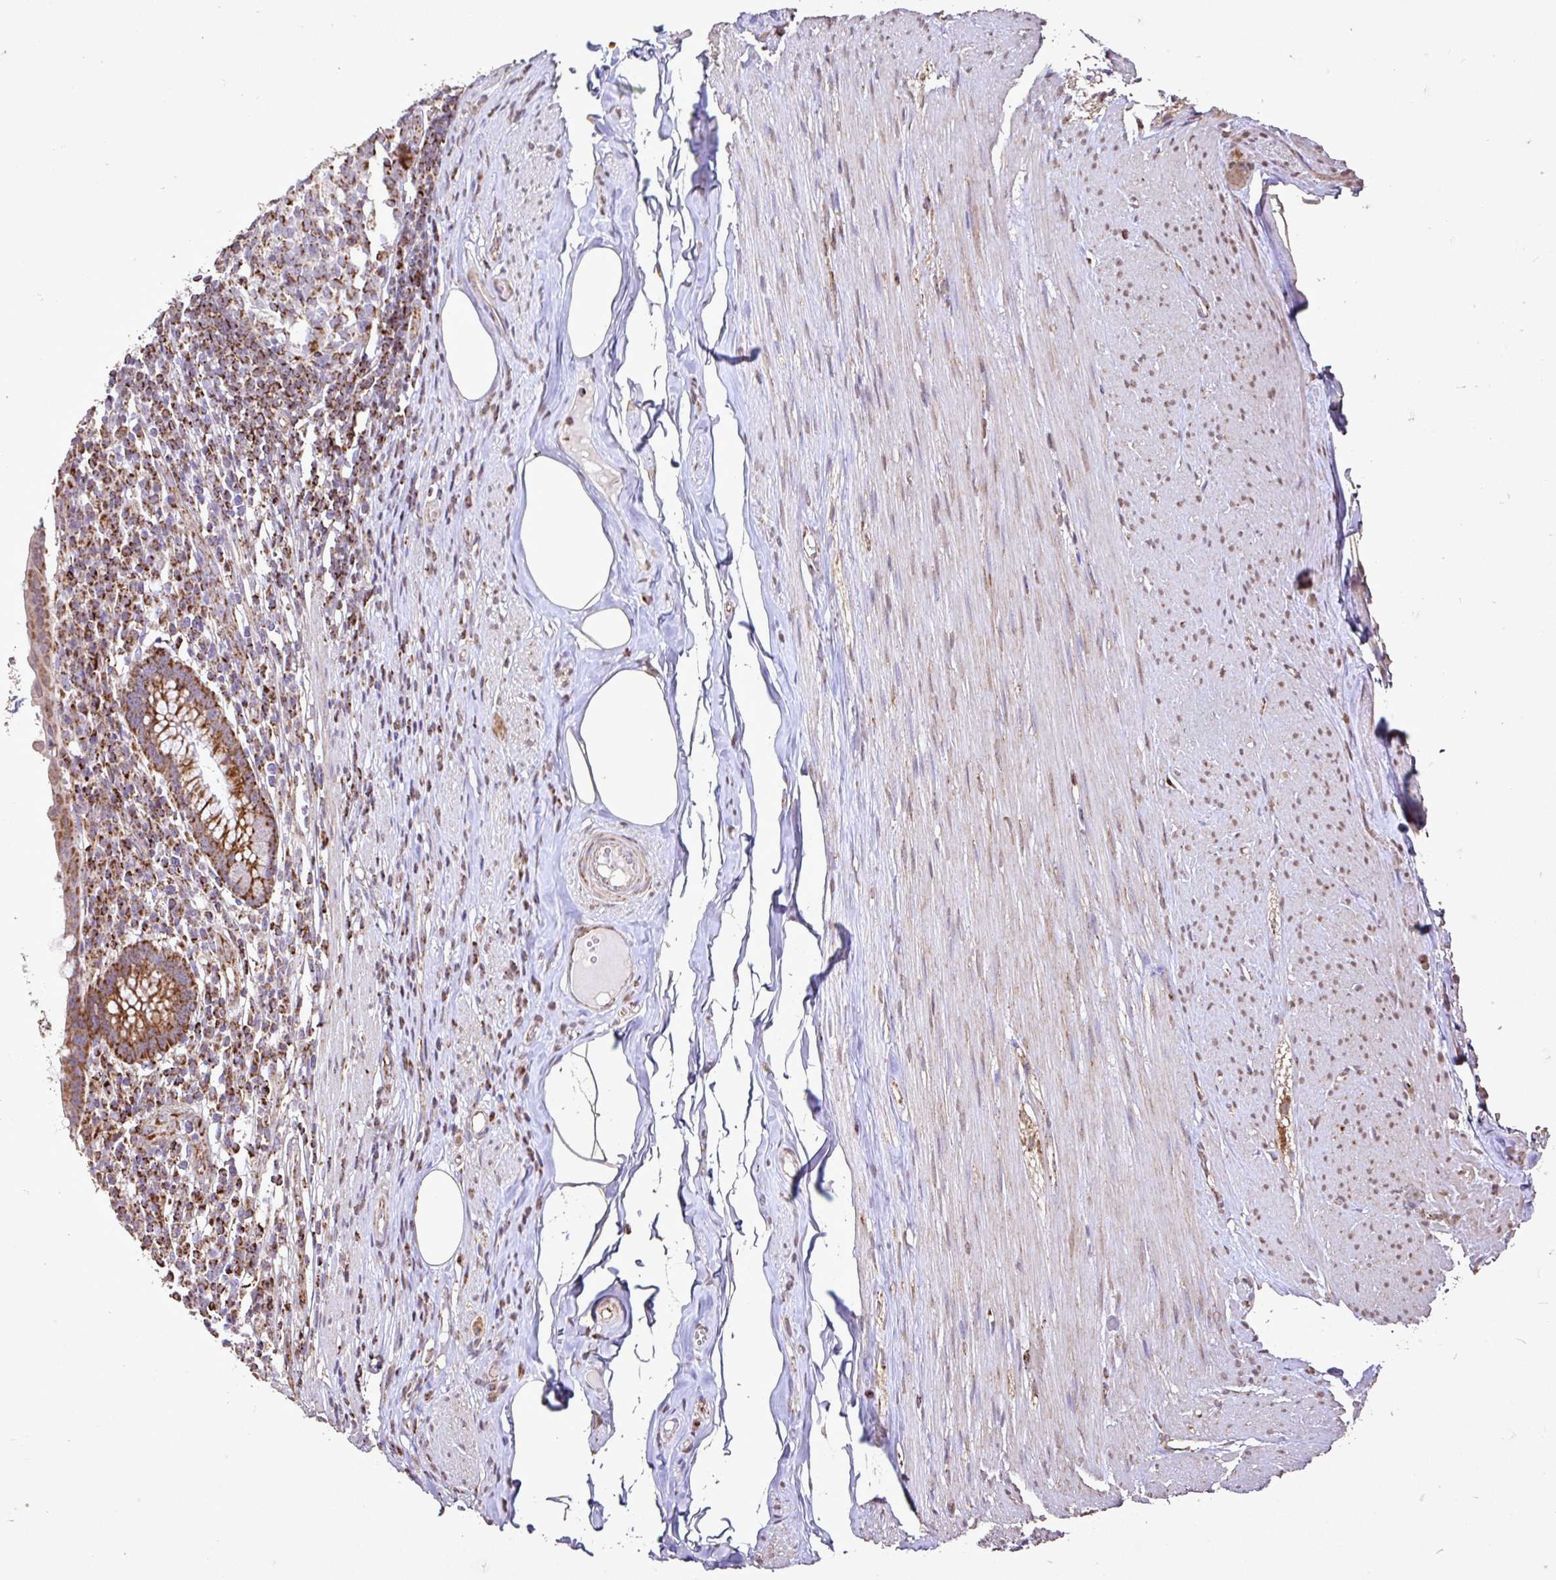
{"staining": {"intensity": "strong", "quantity": ">75%", "location": "cytoplasmic/membranous"}, "tissue": "appendix", "cell_type": "Glandular cells", "image_type": "normal", "snomed": [{"axis": "morphology", "description": "Normal tissue, NOS"}, {"axis": "topography", "description": "Appendix"}], "caption": "A high-resolution histopathology image shows immunohistochemistry staining of normal appendix, which demonstrates strong cytoplasmic/membranous staining in about >75% of glandular cells. (DAB (3,3'-diaminobenzidine) IHC with brightfield microscopy, high magnification).", "gene": "AGK", "patient": {"sex": "female", "age": 56}}